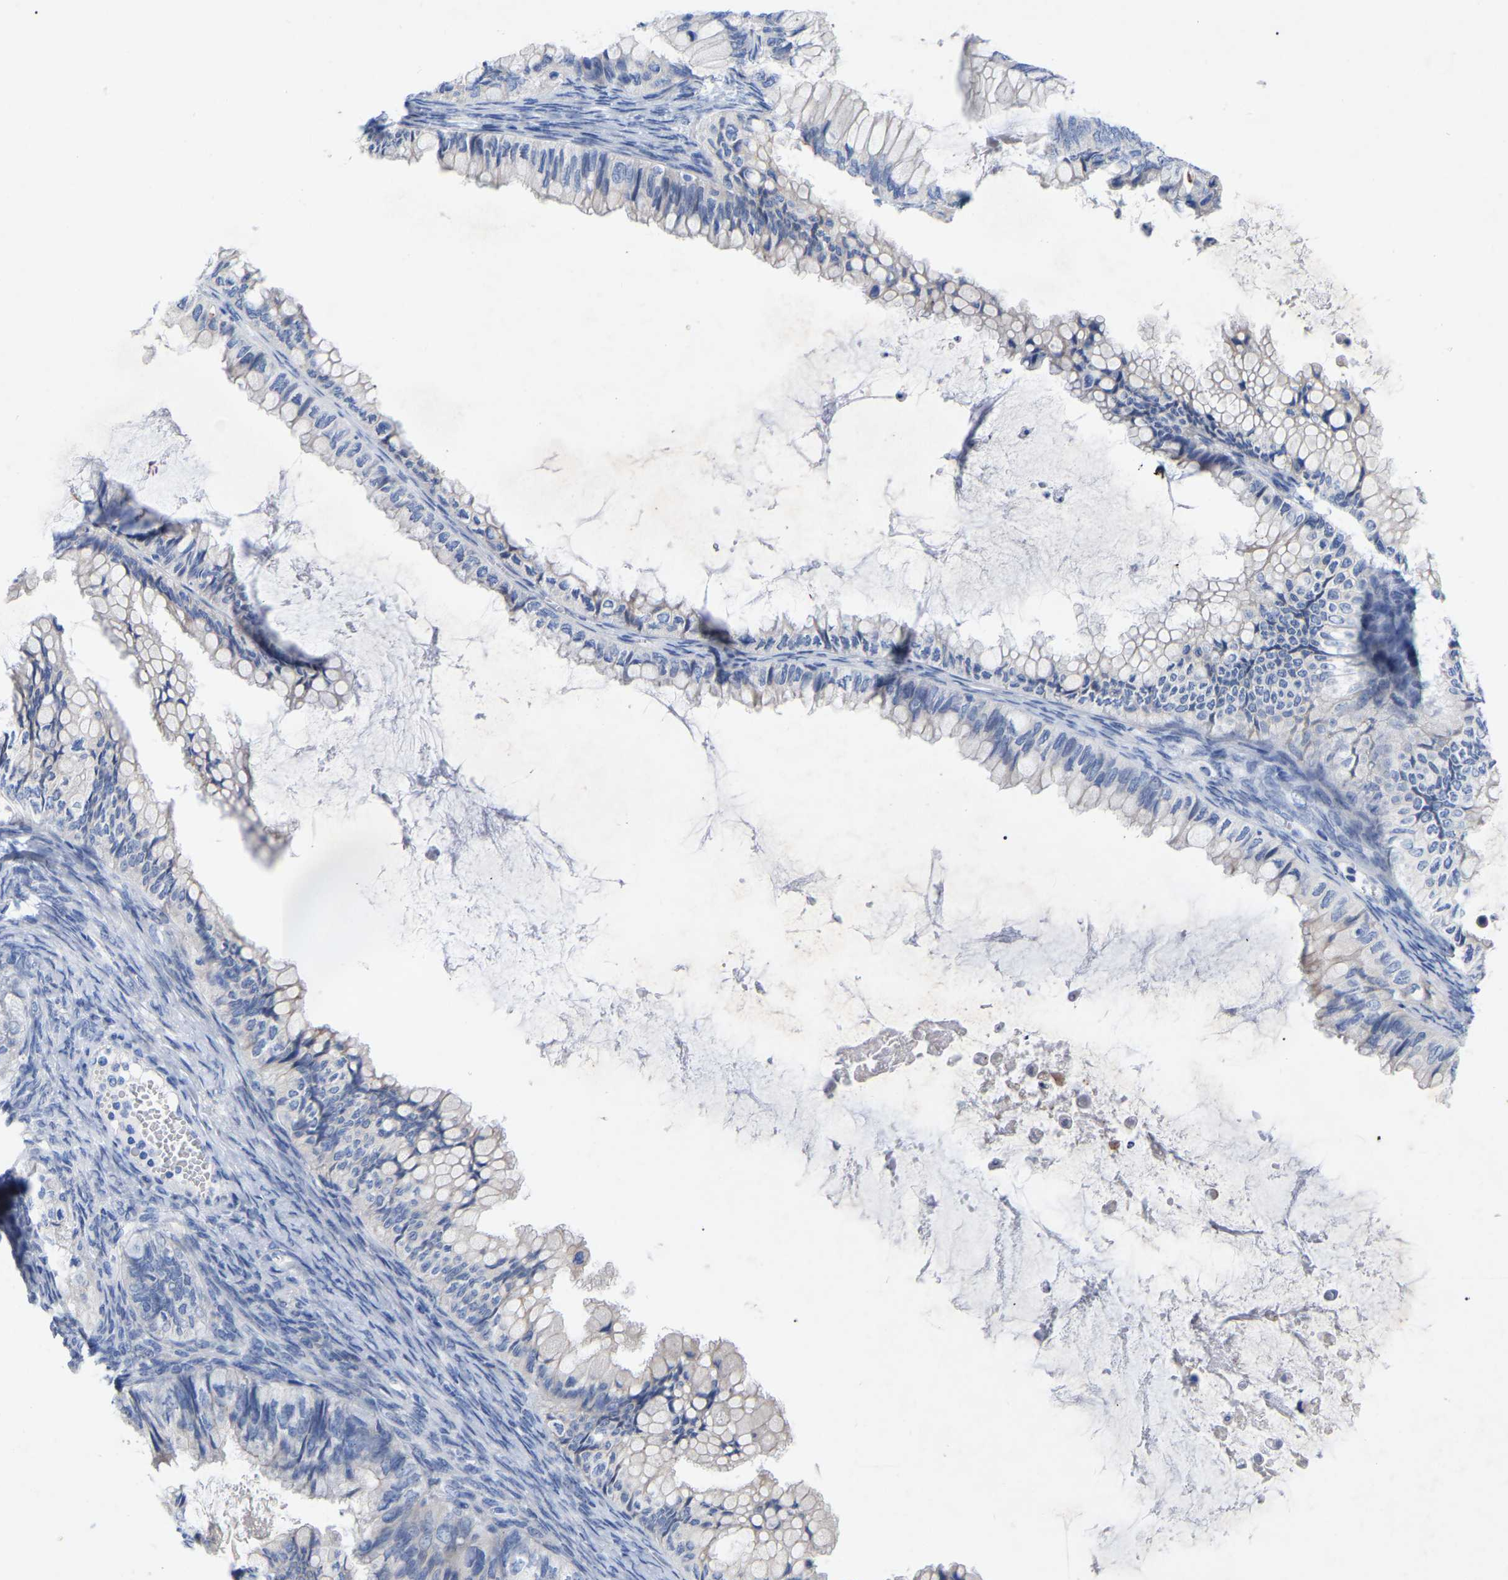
{"staining": {"intensity": "negative", "quantity": "none", "location": "none"}, "tissue": "ovarian cancer", "cell_type": "Tumor cells", "image_type": "cancer", "snomed": [{"axis": "morphology", "description": "Cystadenocarcinoma, mucinous, NOS"}, {"axis": "topography", "description": "Ovary"}], "caption": "Tumor cells show no significant protein staining in mucinous cystadenocarcinoma (ovarian).", "gene": "STRIP2", "patient": {"sex": "female", "age": 80}}